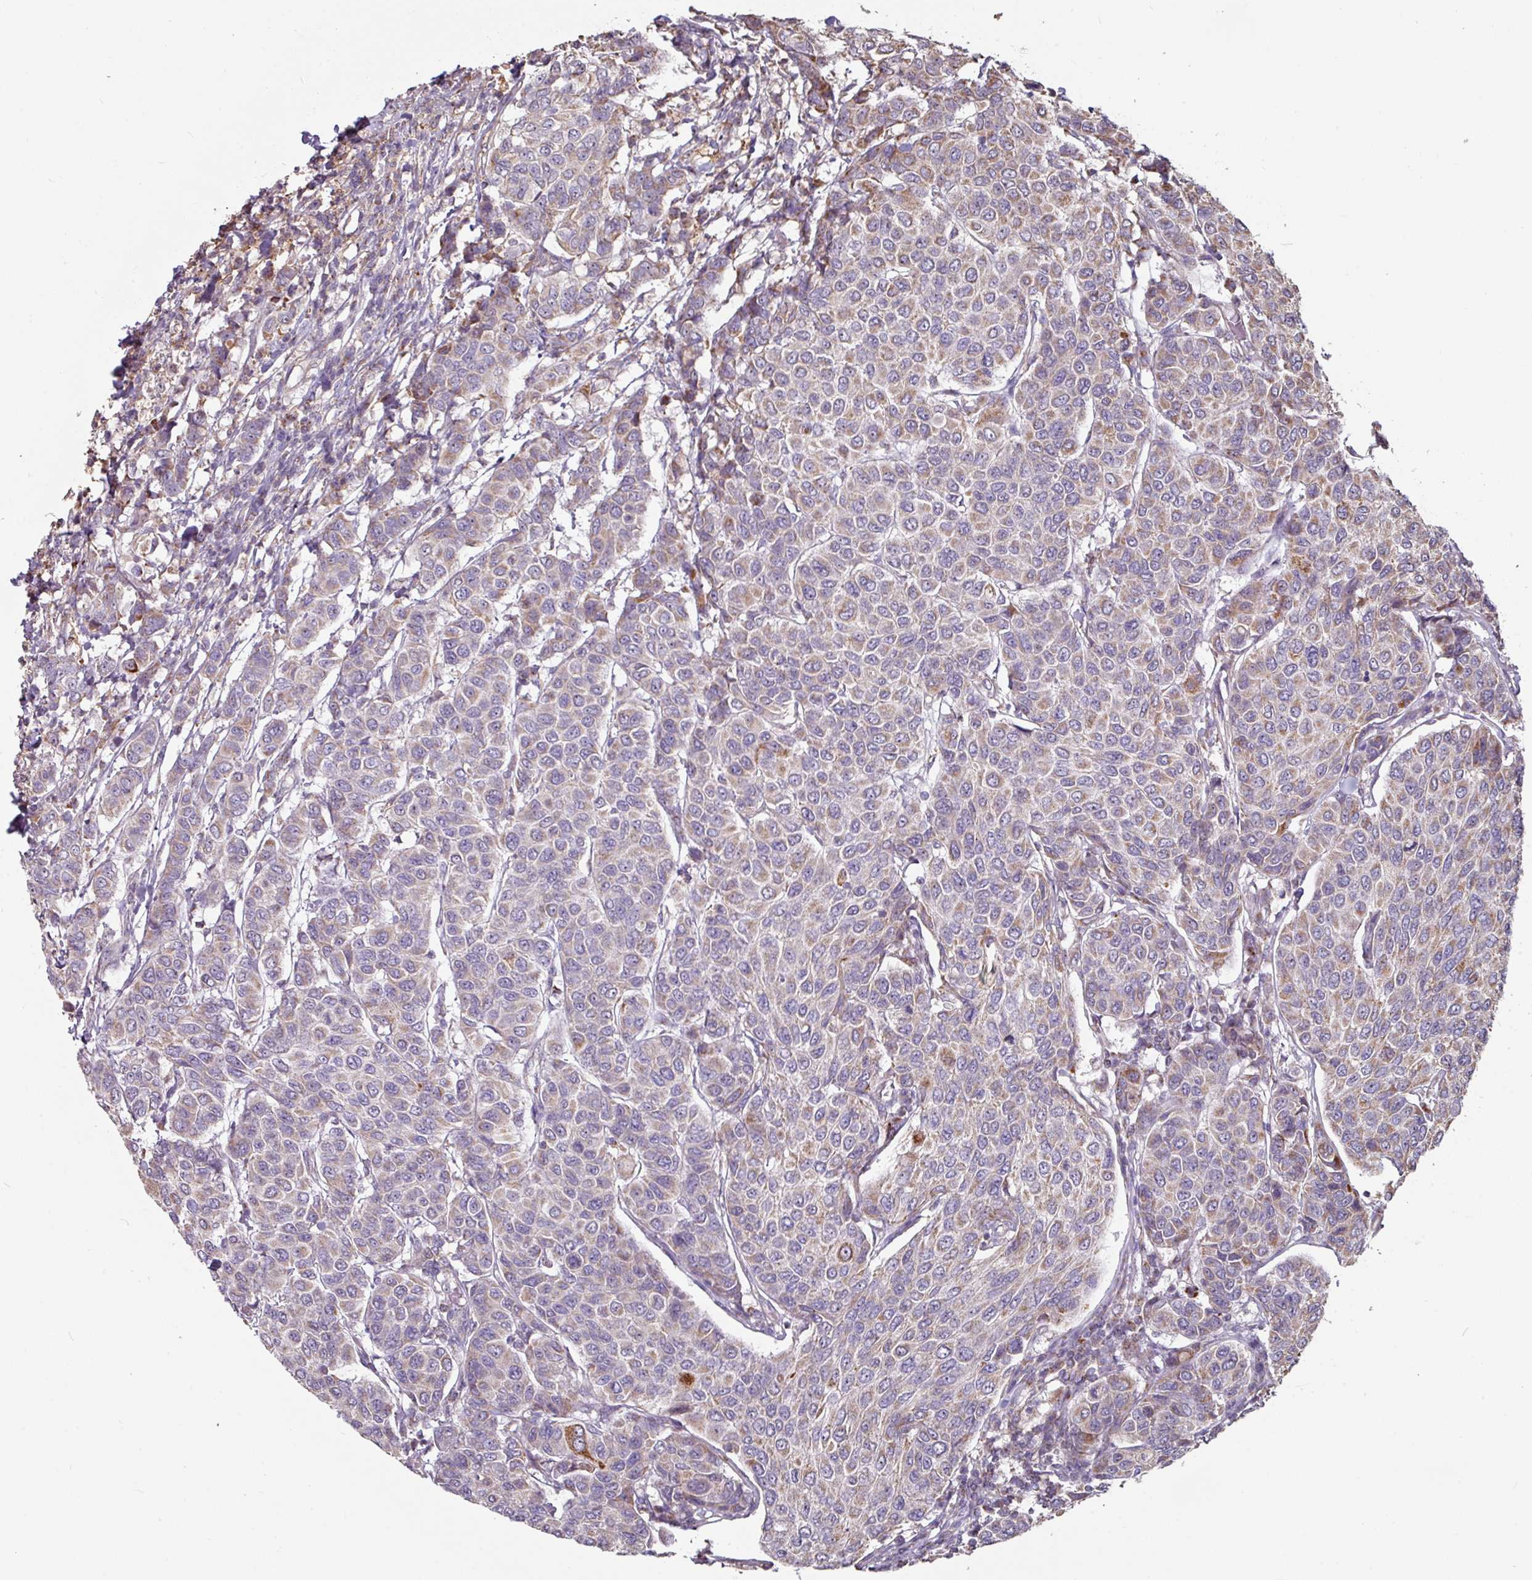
{"staining": {"intensity": "weak", "quantity": "25%-75%", "location": "cytoplasmic/membranous"}, "tissue": "breast cancer", "cell_type": "Tumor cells", "image_type": "cancer", "snomed": [{"axis": "morphology", "description": "Duct carcinoma"}, {"axis": "topography", "description": "Breast"}], "caption": "Protein staining demonstrates weak cytoplasmic/membranous expression in approximately 25%-75% of tumor cells in breast cancer.", "gene": "OR2D3", "patient": {"sex": "female", "age": 55}}